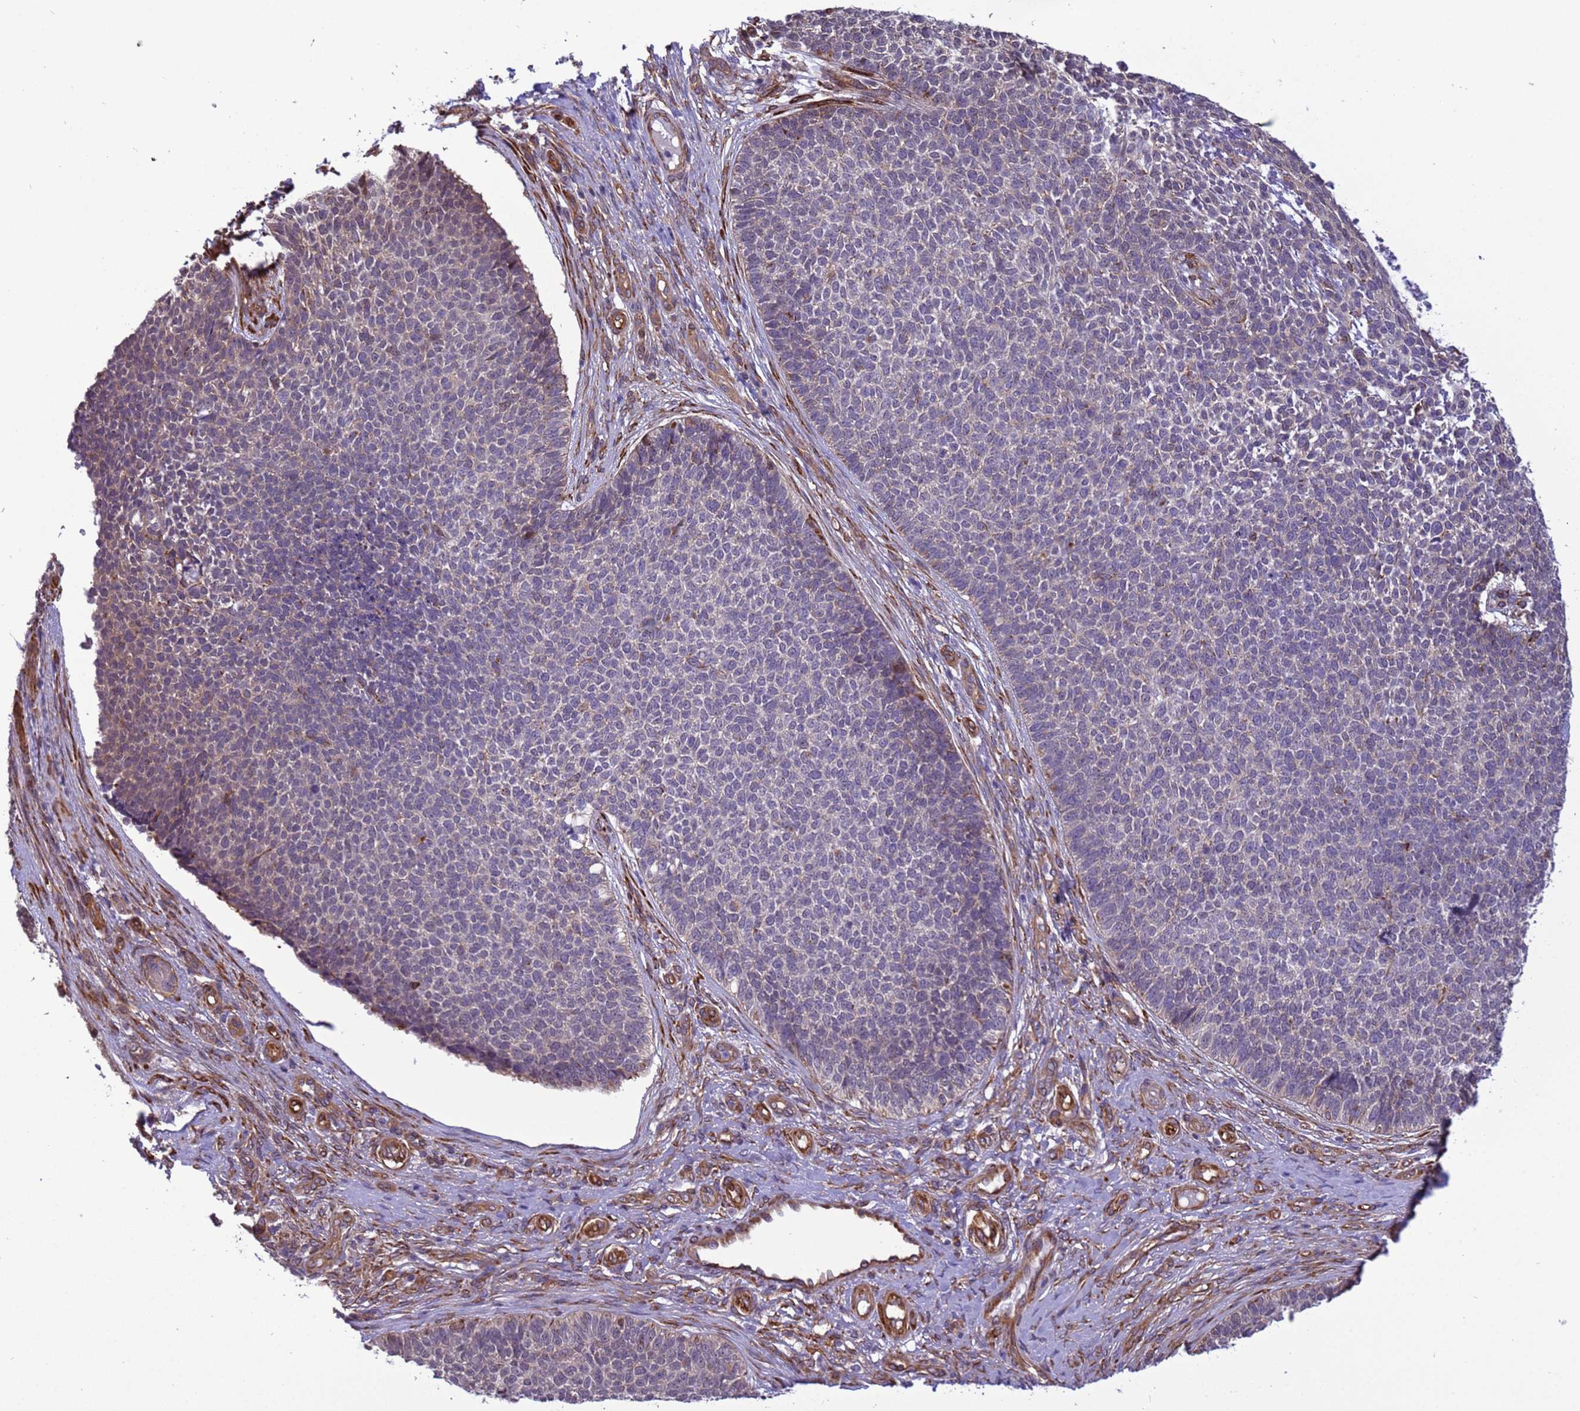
{"staining": {"intensity": "weak", "quantity": "<25%", "location": "cytoplasmic/membranous"}, "tissue": "skin cancer", "cell_type": "Tumor cells", "image_type": "cancer", "snomed": [{"axis": "morphology", "description": "Basal cell carcinoma"}, {"axis": "topography", "description": "Skin"}], "caption": "Micrograph shows no significant protein positivity in tumor cells of skin basal cell carcinoma.", "gene": "ITGB4", "patient": {"sex": "female", "age": 84}}